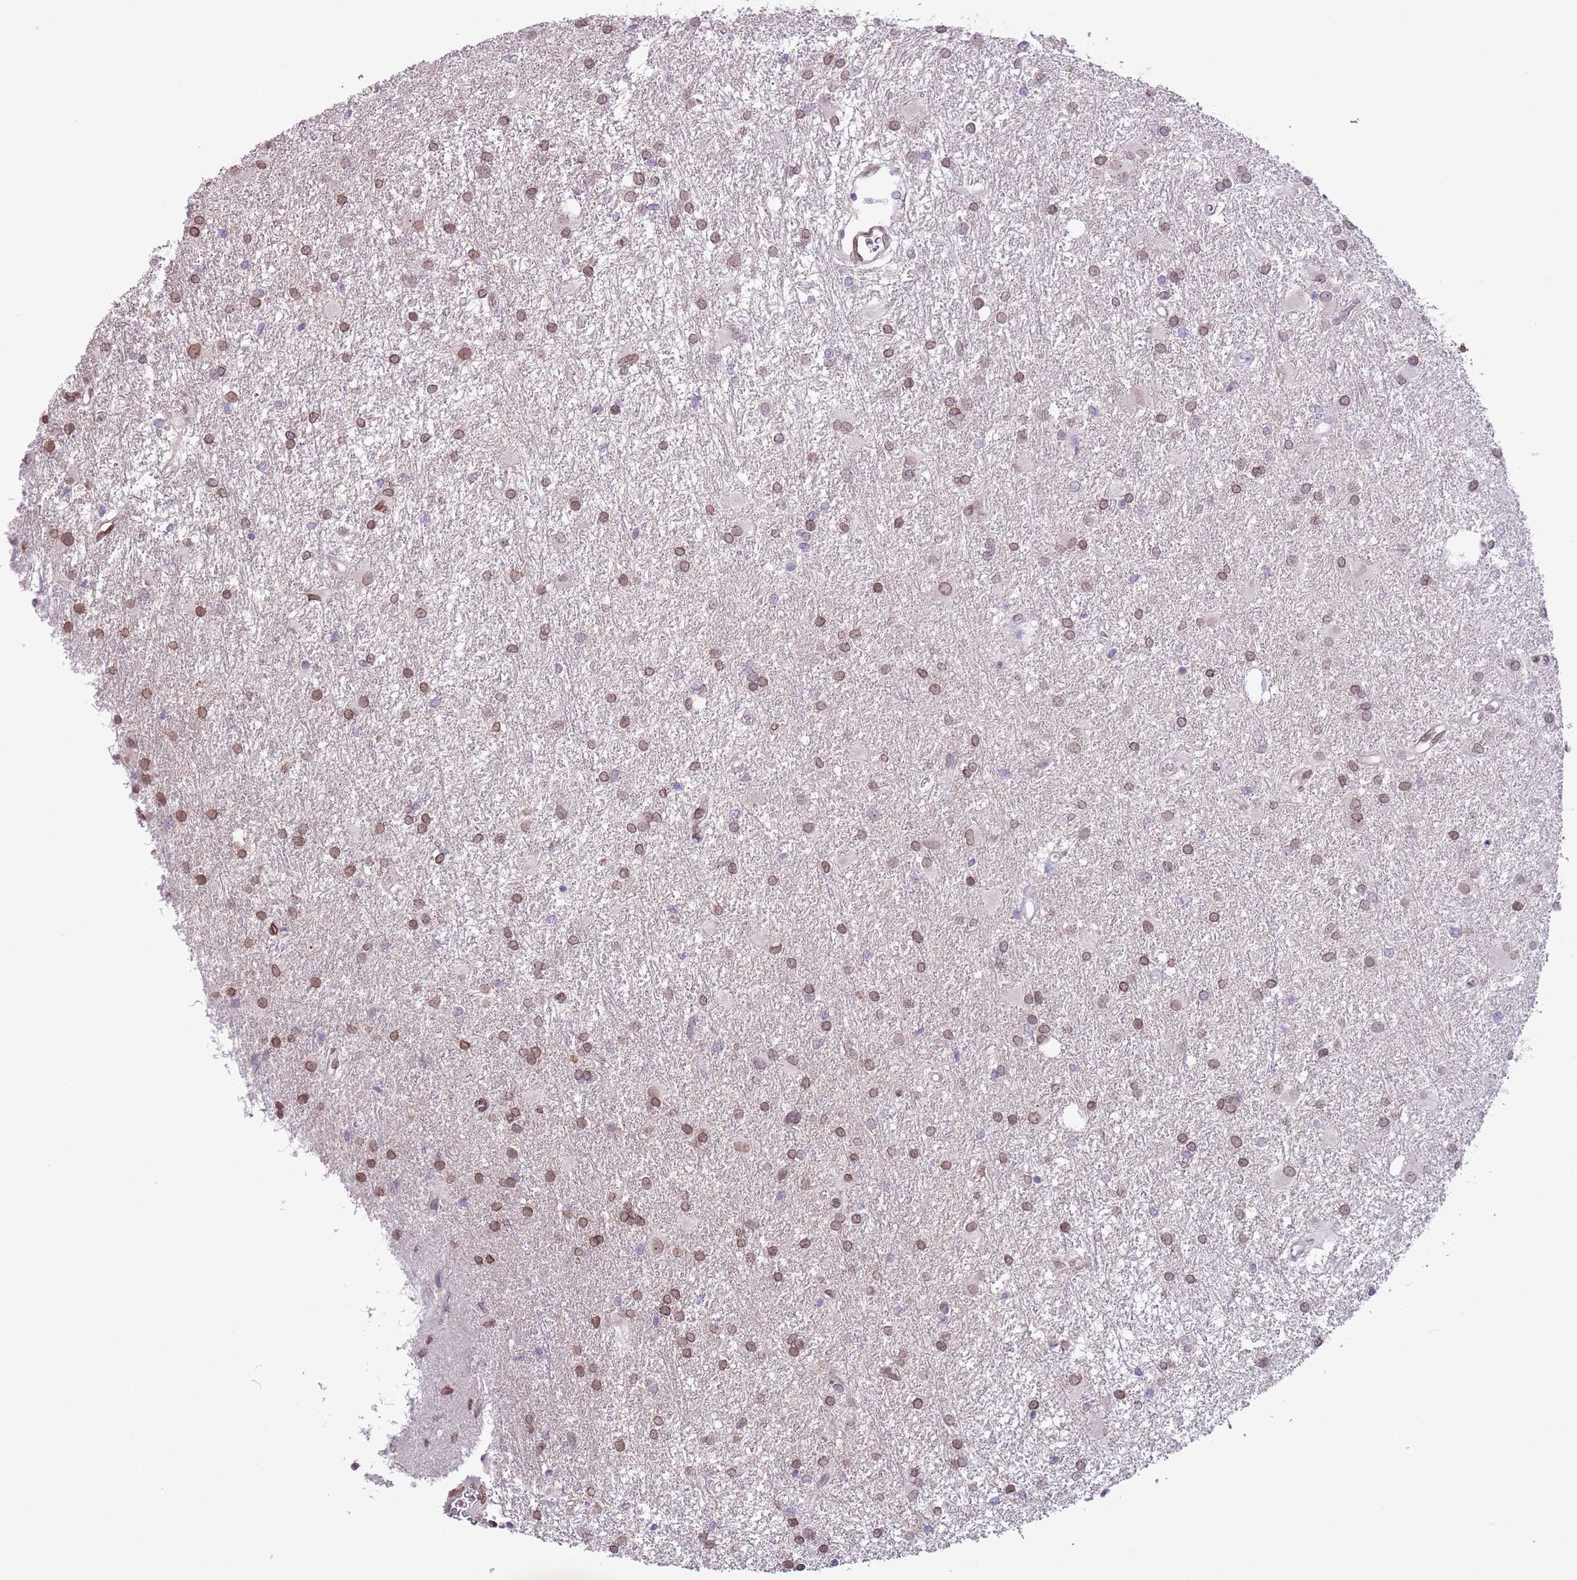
{"staining": {"intensity": "moderate", "quantity": "25%-75%", "location": "cytoplasmic/membranous,nuclear"}, "tissue": "glioma", "cell_type": "Tumor cells", "image_type": "cancer", "snomed": [{"axis": "morphology", "description": "Glioma, malignant, High grade"}, {"axis": "topography", "description": "Brain"}], "caption": "DAB (3,3'-diaminobenzidine) immunohistochemical staining of human malignant high-grade glioma shows moderate cytoplasmic/membranous and nuclear protein staining in approximately 25%-75% of tumor cells. (brown staining indicates protein expression, while blue staining denotes nuclei).", "gene": "ZGLP1", "patient": {"sex": "female", "age": 50}}